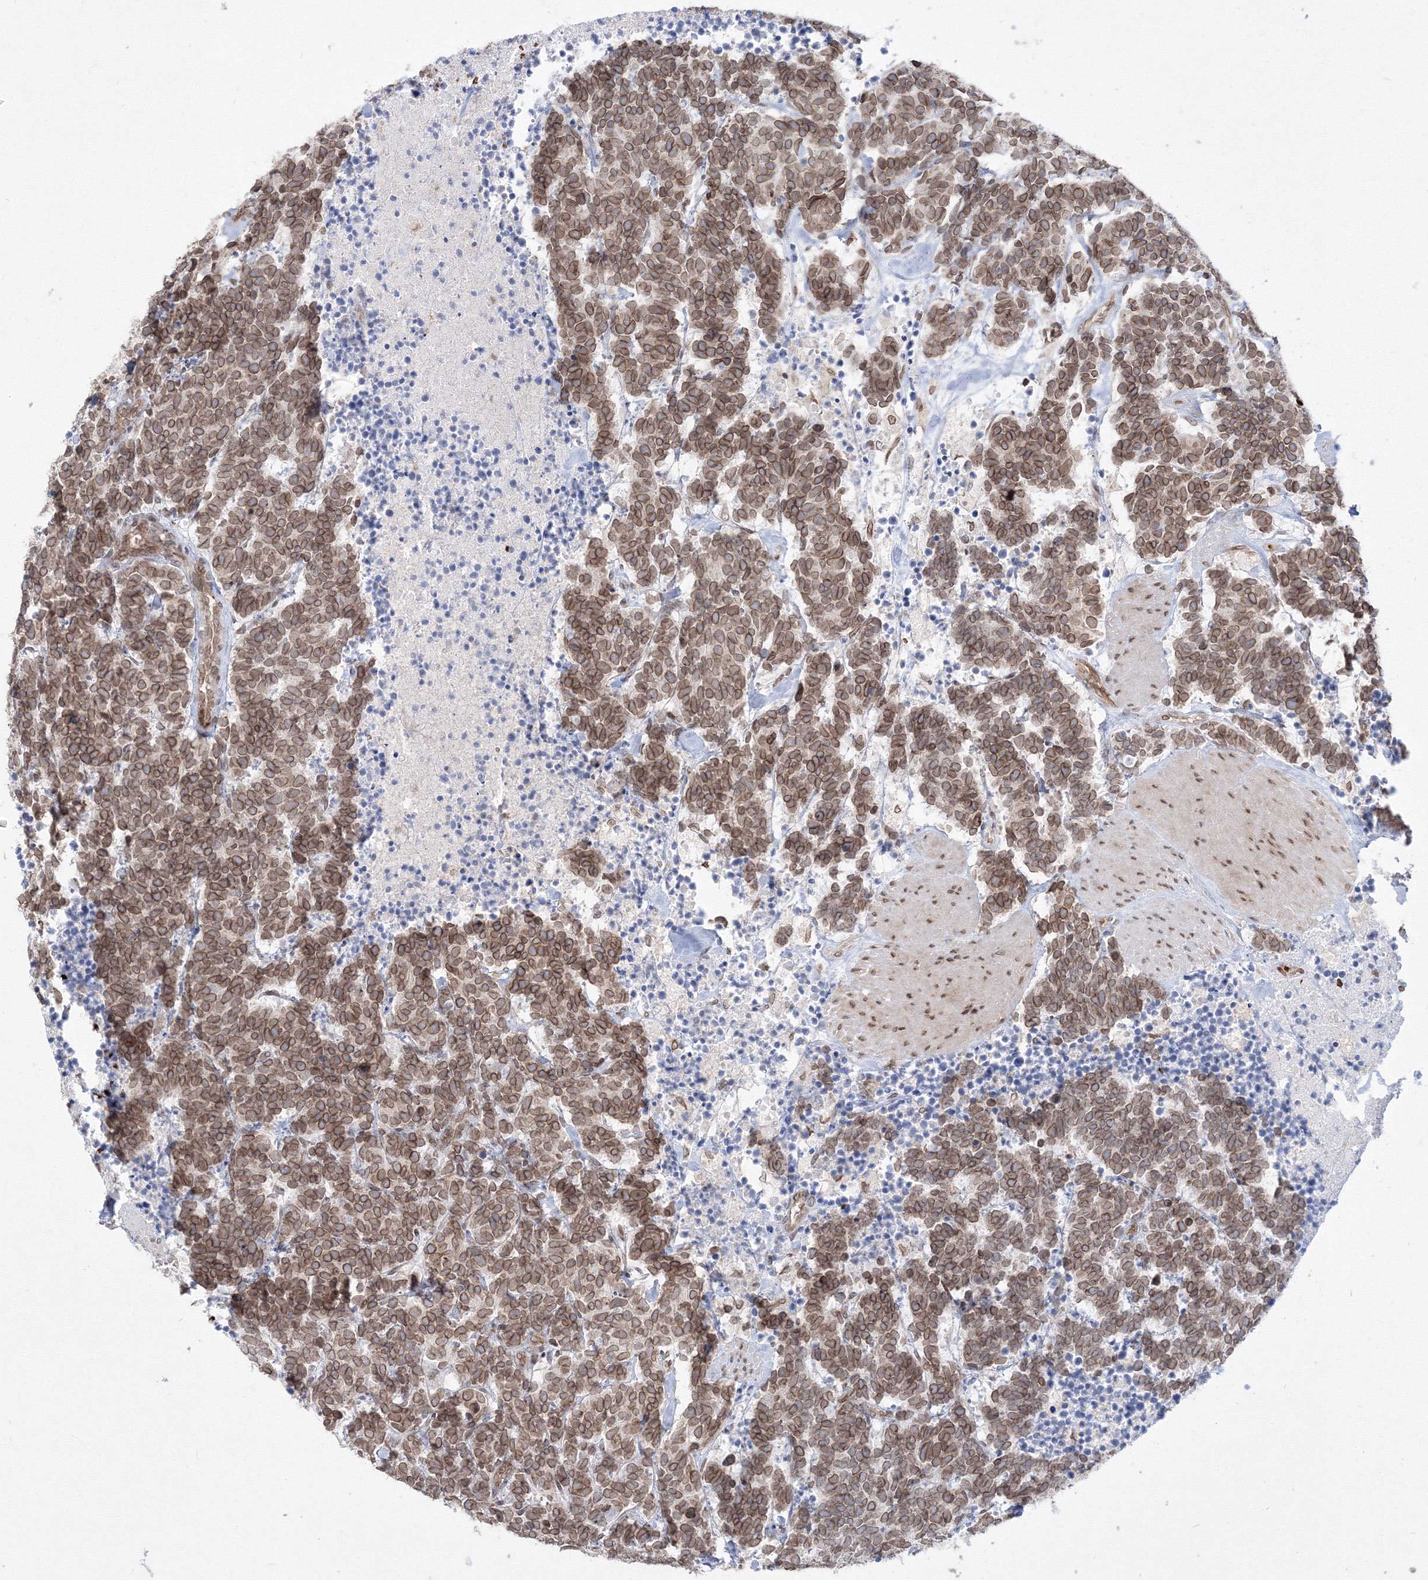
{"staining": {"intensity": "moderate", "quantity": ">75%", "location": "cytoplasmic/membranous,nuclear"}, "tissue": "carcinoid", "cell_type": "Tumor cells", "image_type": "cancer", "snomed": [{"axis": "morphology", "description": "Carcinoma, NOS"}, {"axis": "morphology", "description": "Carcinoid, malignant, NOS"}, {"axis": "topography", "description": "Urinary bladder"}], "caption": "Immunohistochemistry (DAB) staining of human carcinoma reveals moderate cytoplasmic/membranous and nuclear protein expression in about >75% of tumor cells.", "gene": "DNAJB2", "patient": {"sex": "male", "age": 57}}